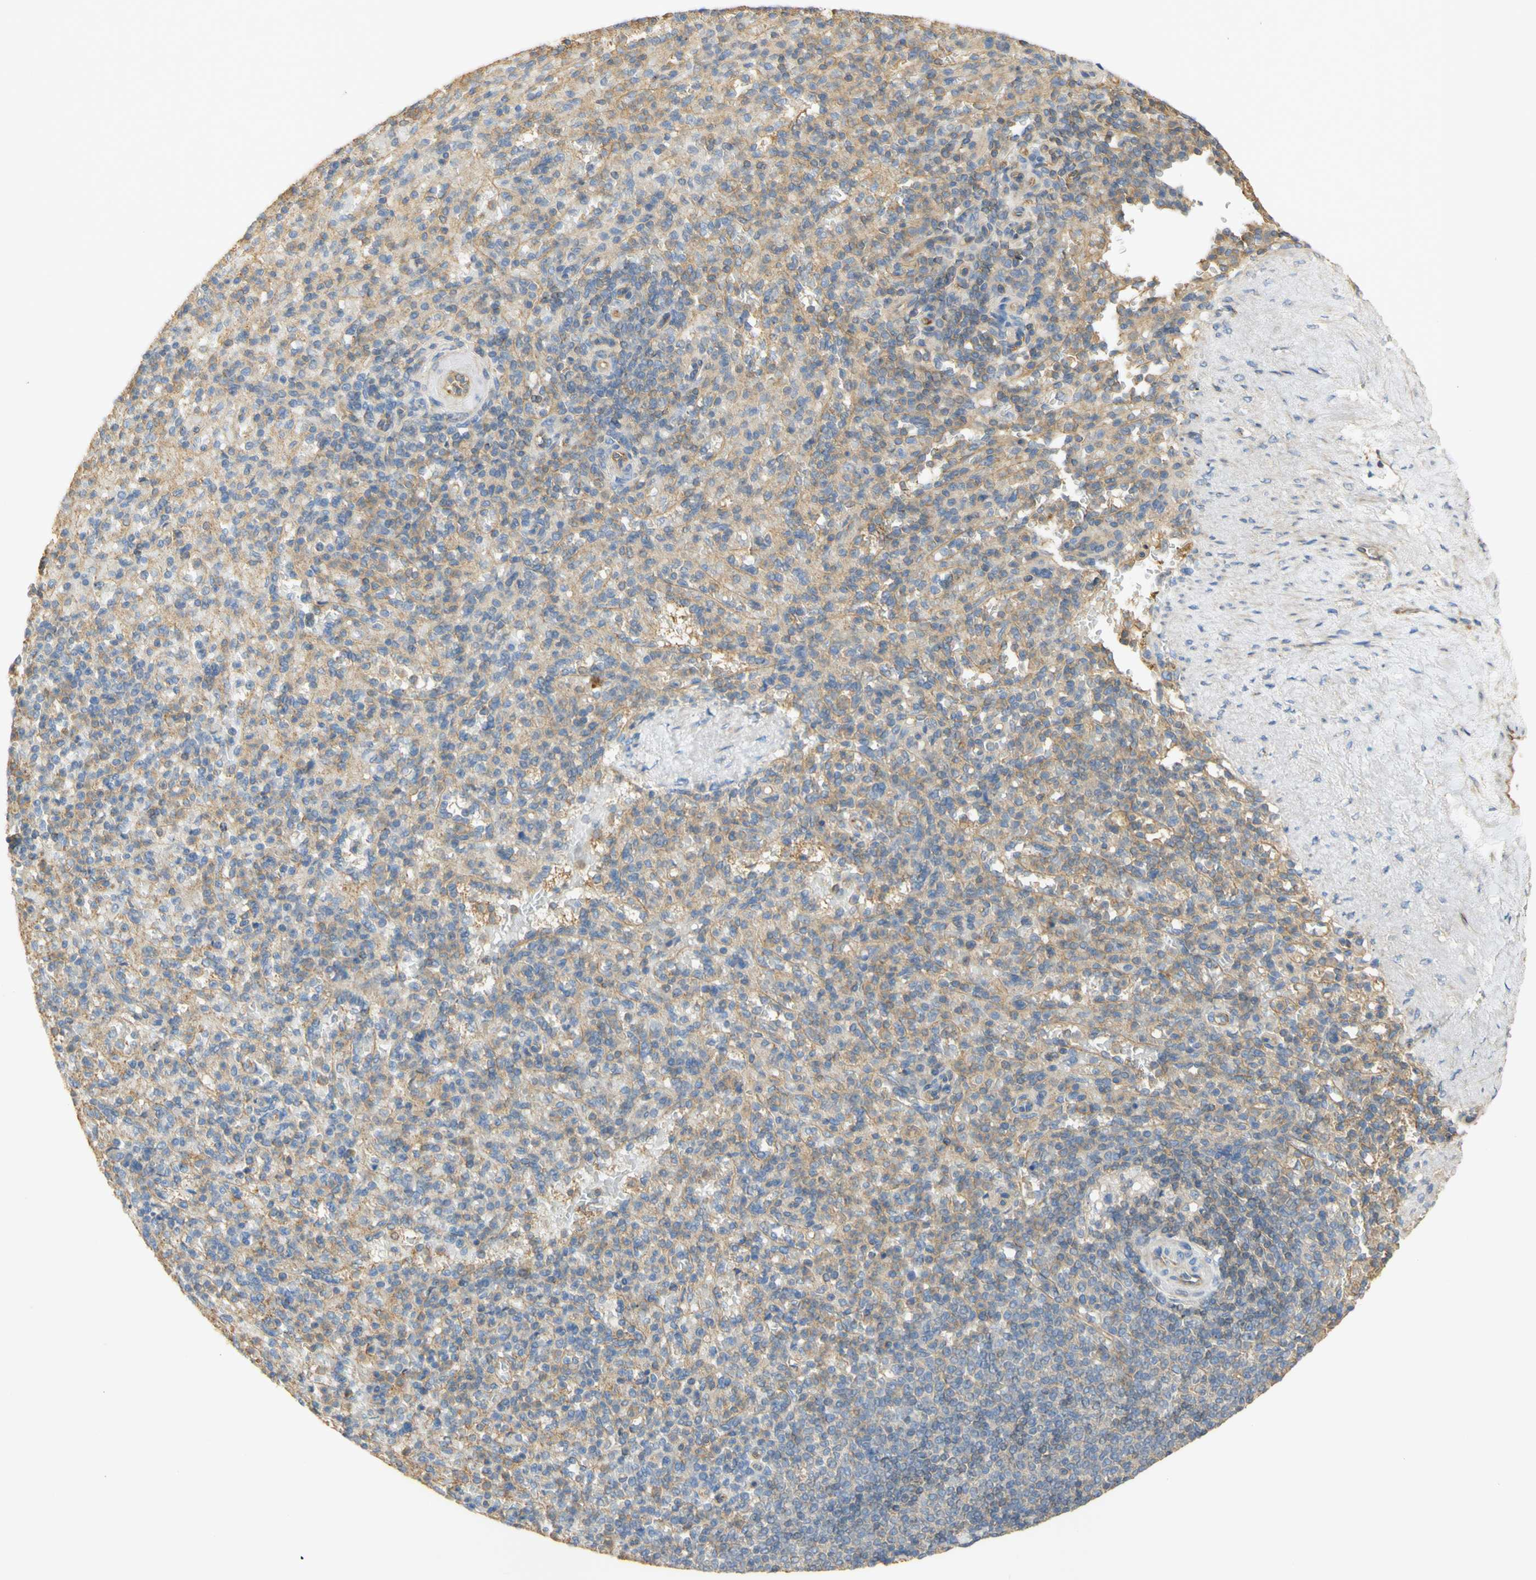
{"staining": {"intensity": "weak", "quantity": "25%-75%", "location": "cytoplasmic/membranous"}, "tissue": "spleen", "cell_type": "Cells in red pulp", "image_type": "normal", "snomed": [{"axis": "morphology", "description": "Normal tissue, NOS"}, {"axis": "topography", "description": "Spleen"}], "caption": "IHC of unremarkable human spleen reveals low levels of weak cytoplasmic/membranous positivity in approximately 25%-75% of cells in red pulp. (DAB IHC with brightfield microscopy, high magnification).", "gene": "KCNE4", "patient": {"sex": "female", "age": 74}}